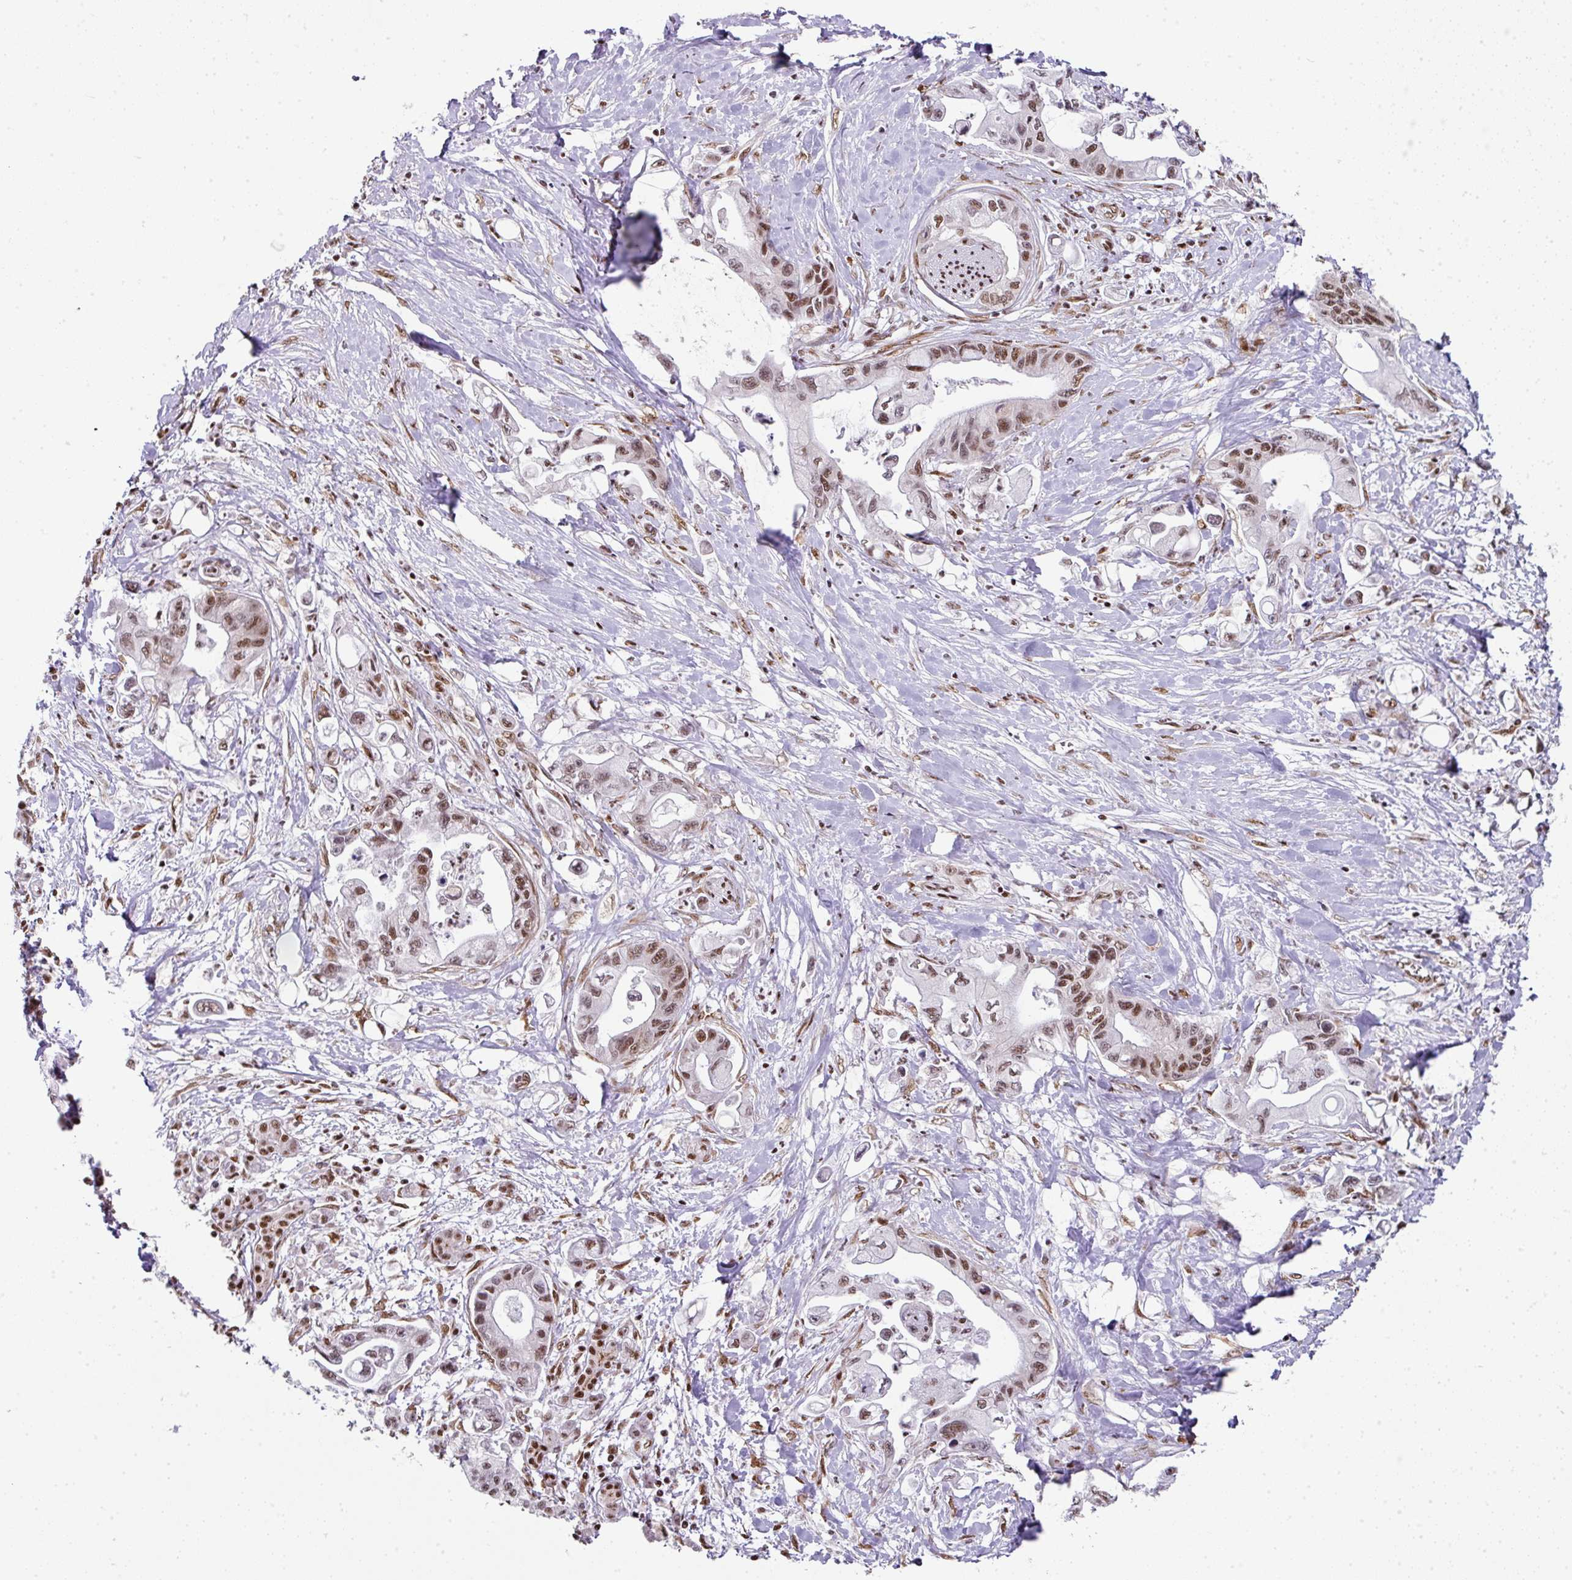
{"staining": {"intensity": "moderate", "quantity": ">75%", "location": "nuclear"}, "tissue": "pancreatic cancer", "cell_type": "Tumor cells", "image_type": "cancer", "snomed": [{"axis": "morphology", "description": "Adenocarcinoma, NOS"}, {"axis": "topography", "description": "Pancreas"}], "caption": "IHC (DAB (3,3'-diaminobenzidine)) staining of human pancreatic cancer (adenocarcinoma) reveals moderate nuclear protein expression in approximately >75% of tumor cells. (DAB (3,3'-diaminobenzidine) IHC with brightfield microscopy, high magnification).", "gene": "NFYA", "patient": {"sex": "male", "age": 61}}